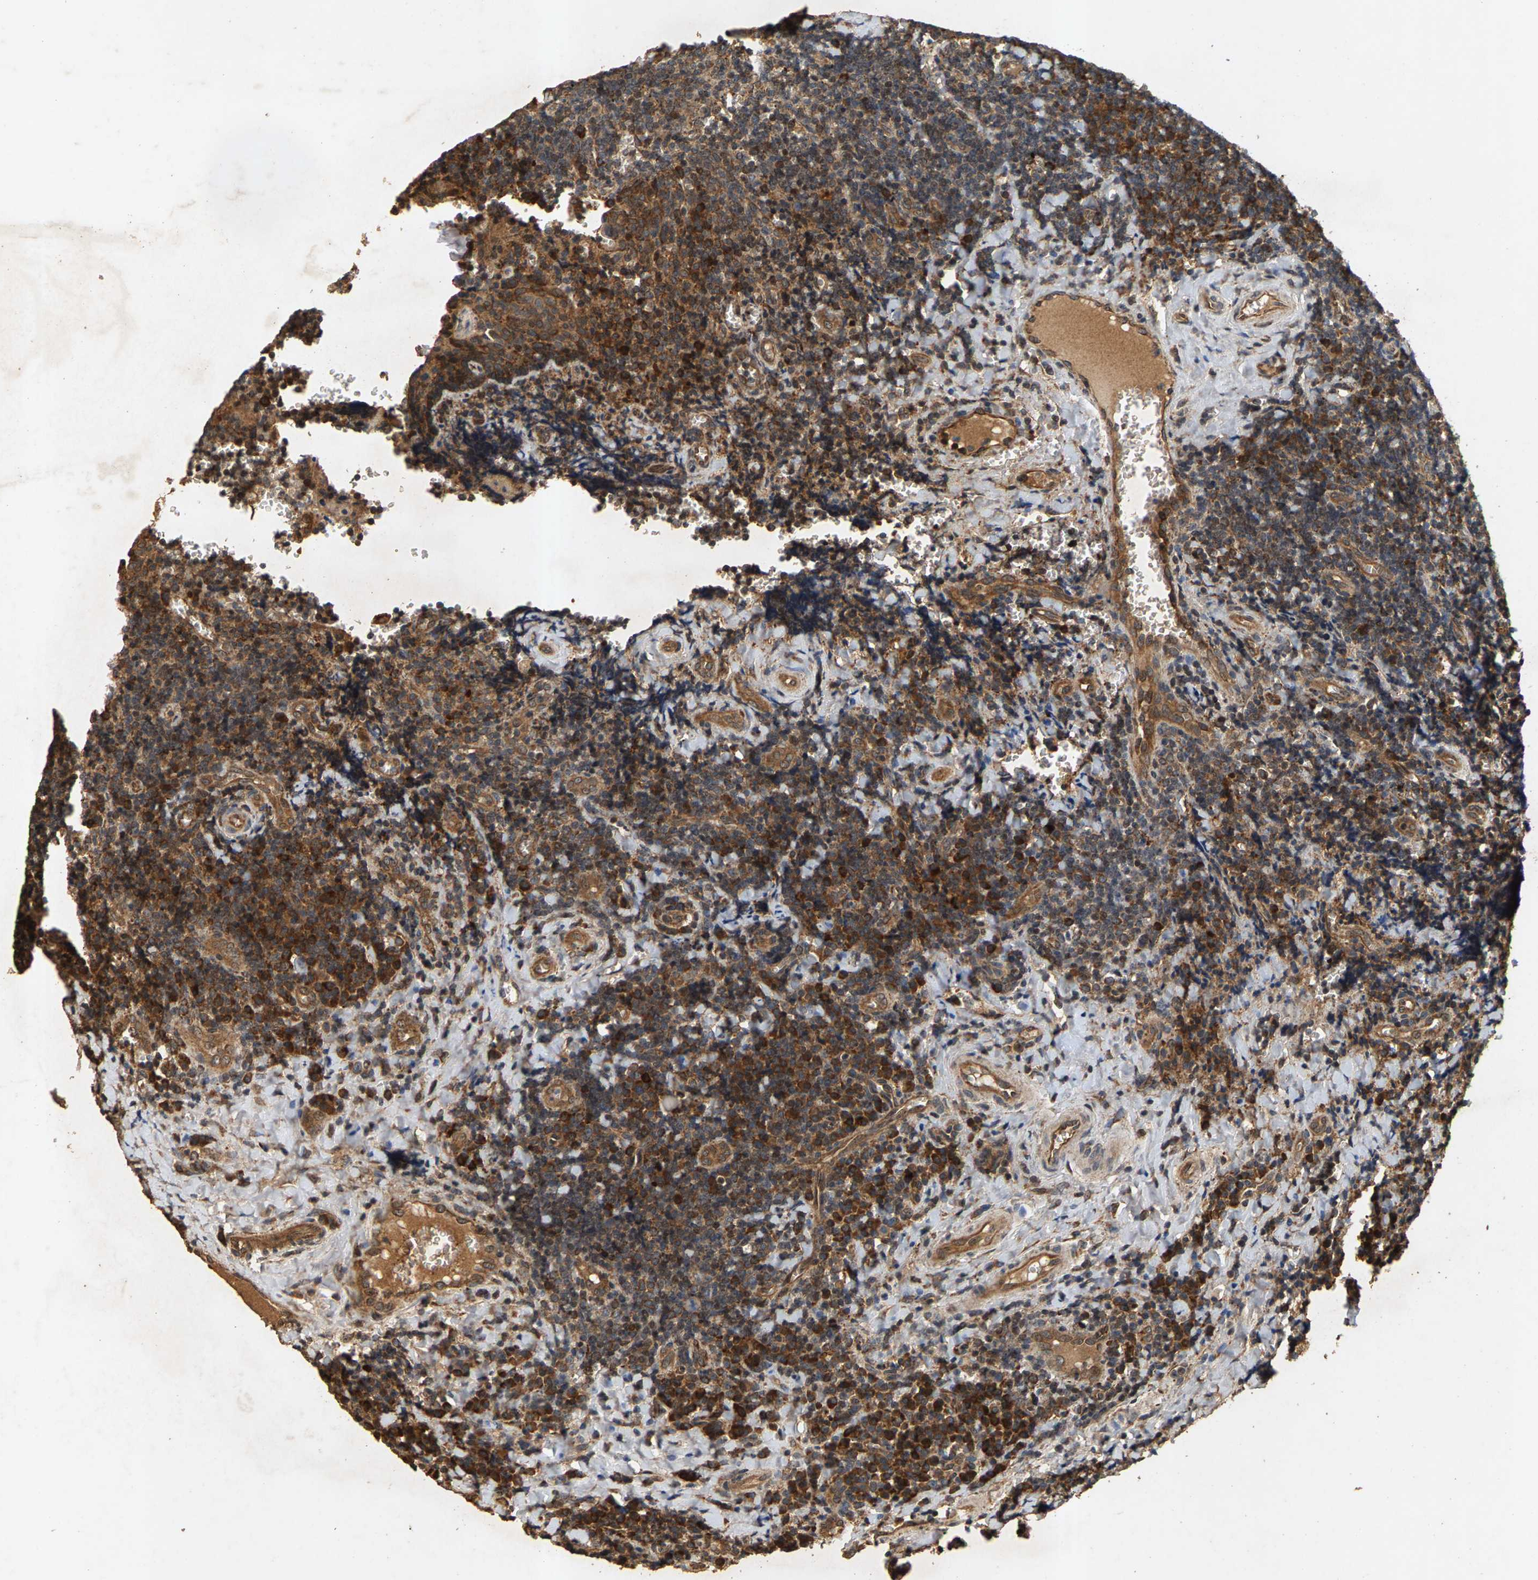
{"staining": {"intensity": "weak", "quantity": ">75%", "location": "cytoplasmic/membranous"}, "tissue": "tonsil", "cell_type": "Germinal center cells", "image_type": "normal", "snomed": [{"axis": "morphology", "description": "Normal tissue, NOS"}, {"axis": "morphology", "description": "Inflammation, NOS"}, {"axis": "topography", "description": "Tonsil"}], "caption": "Protein expression analysis of benign human tonsil reveals weak cytoplasmic/membranous expression in about >75% of germinal center cells.", "gene": "CIDEC", "patient": {"sex": "female", "age": 31}}